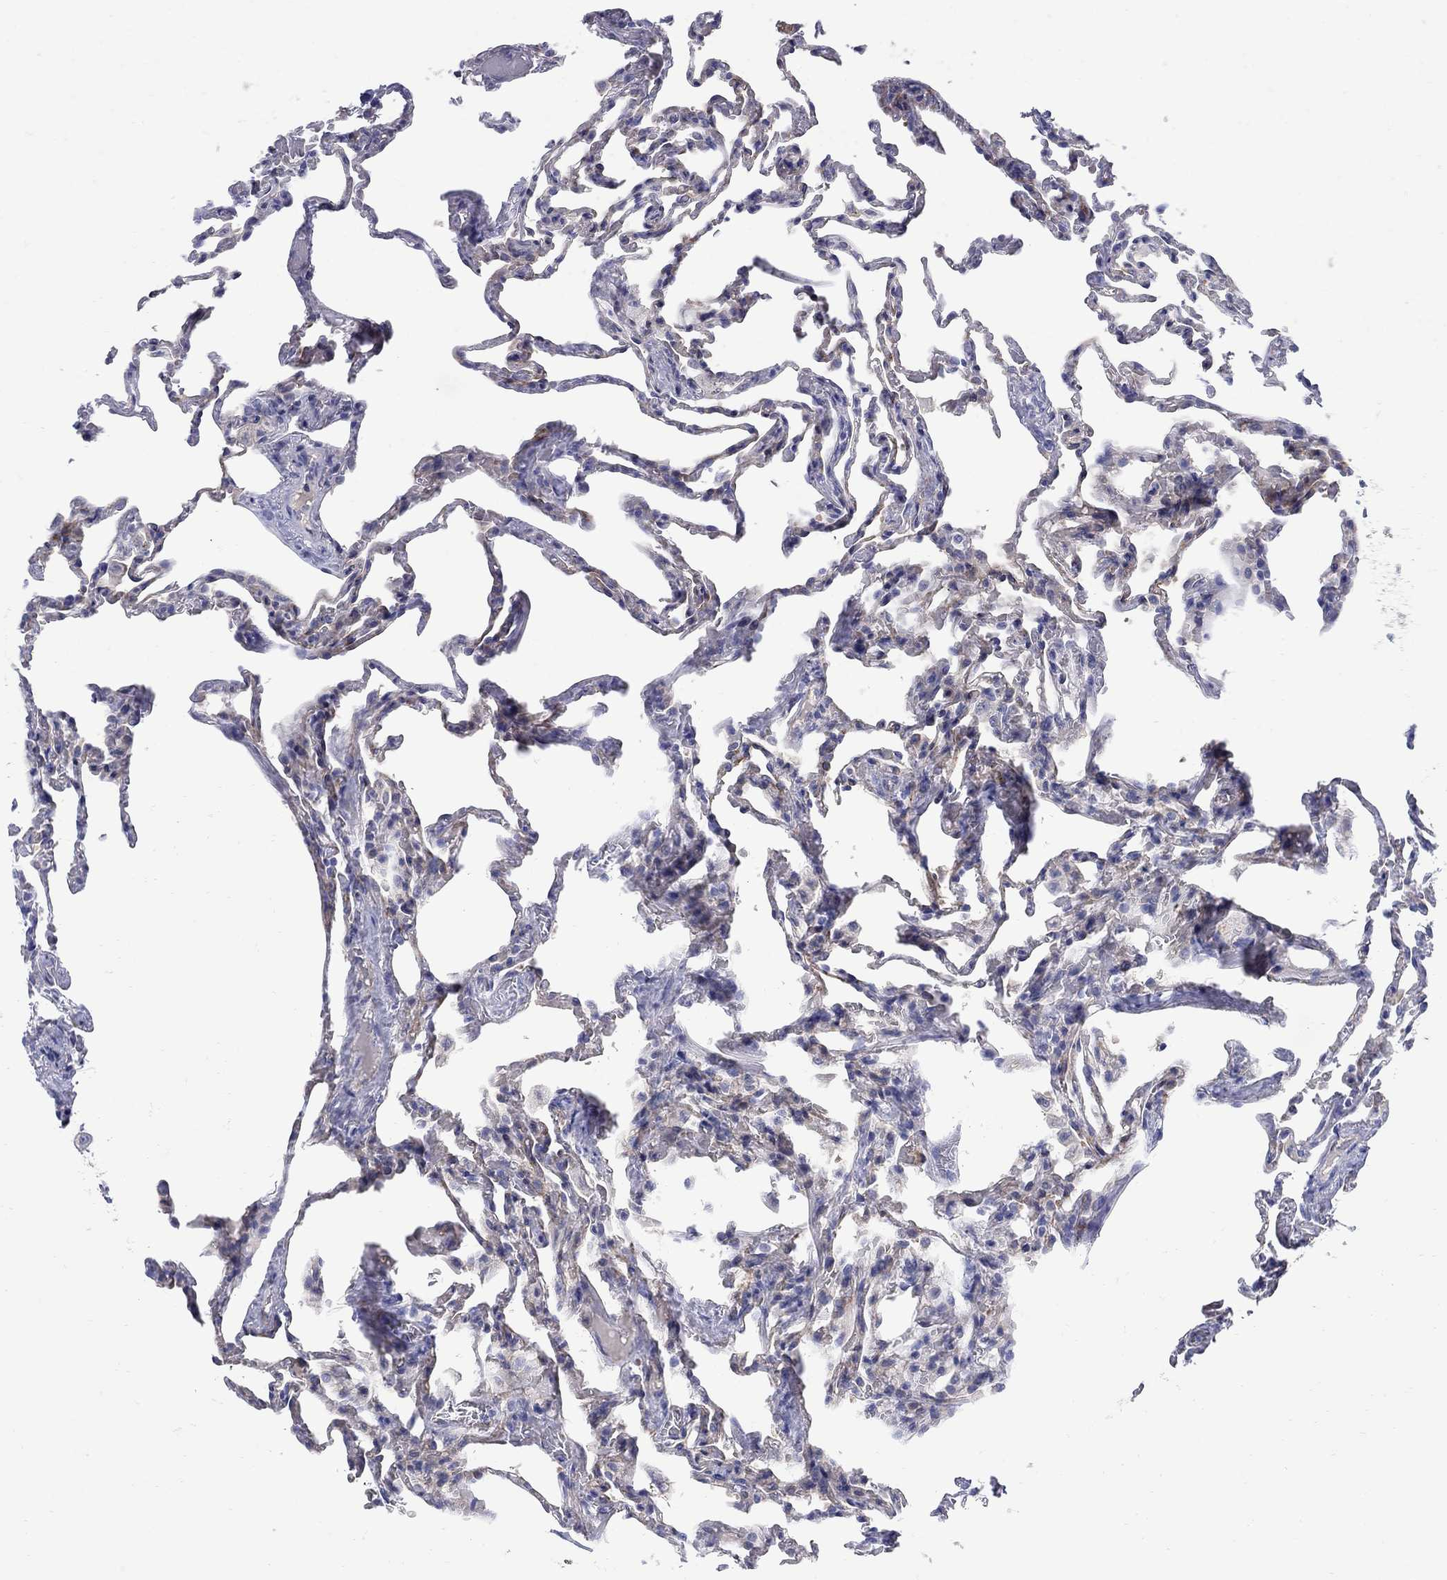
{"staining": {"intensity": "negative", "quantity": "none", "location": "none"}, "tissue": "lung", "cell_type": "Alveolar cells", "image_type": "normal", "snomed": [{"axis": "morphology", "description": "Normal tissue, NOS"}, {"axis": "topography", "description": "Lung"}], "caption": "Alveolar cells show no significant expression in unremarkable lung.", "gene": "REEP2", "patient": {"sex": "female", "age": 43}}